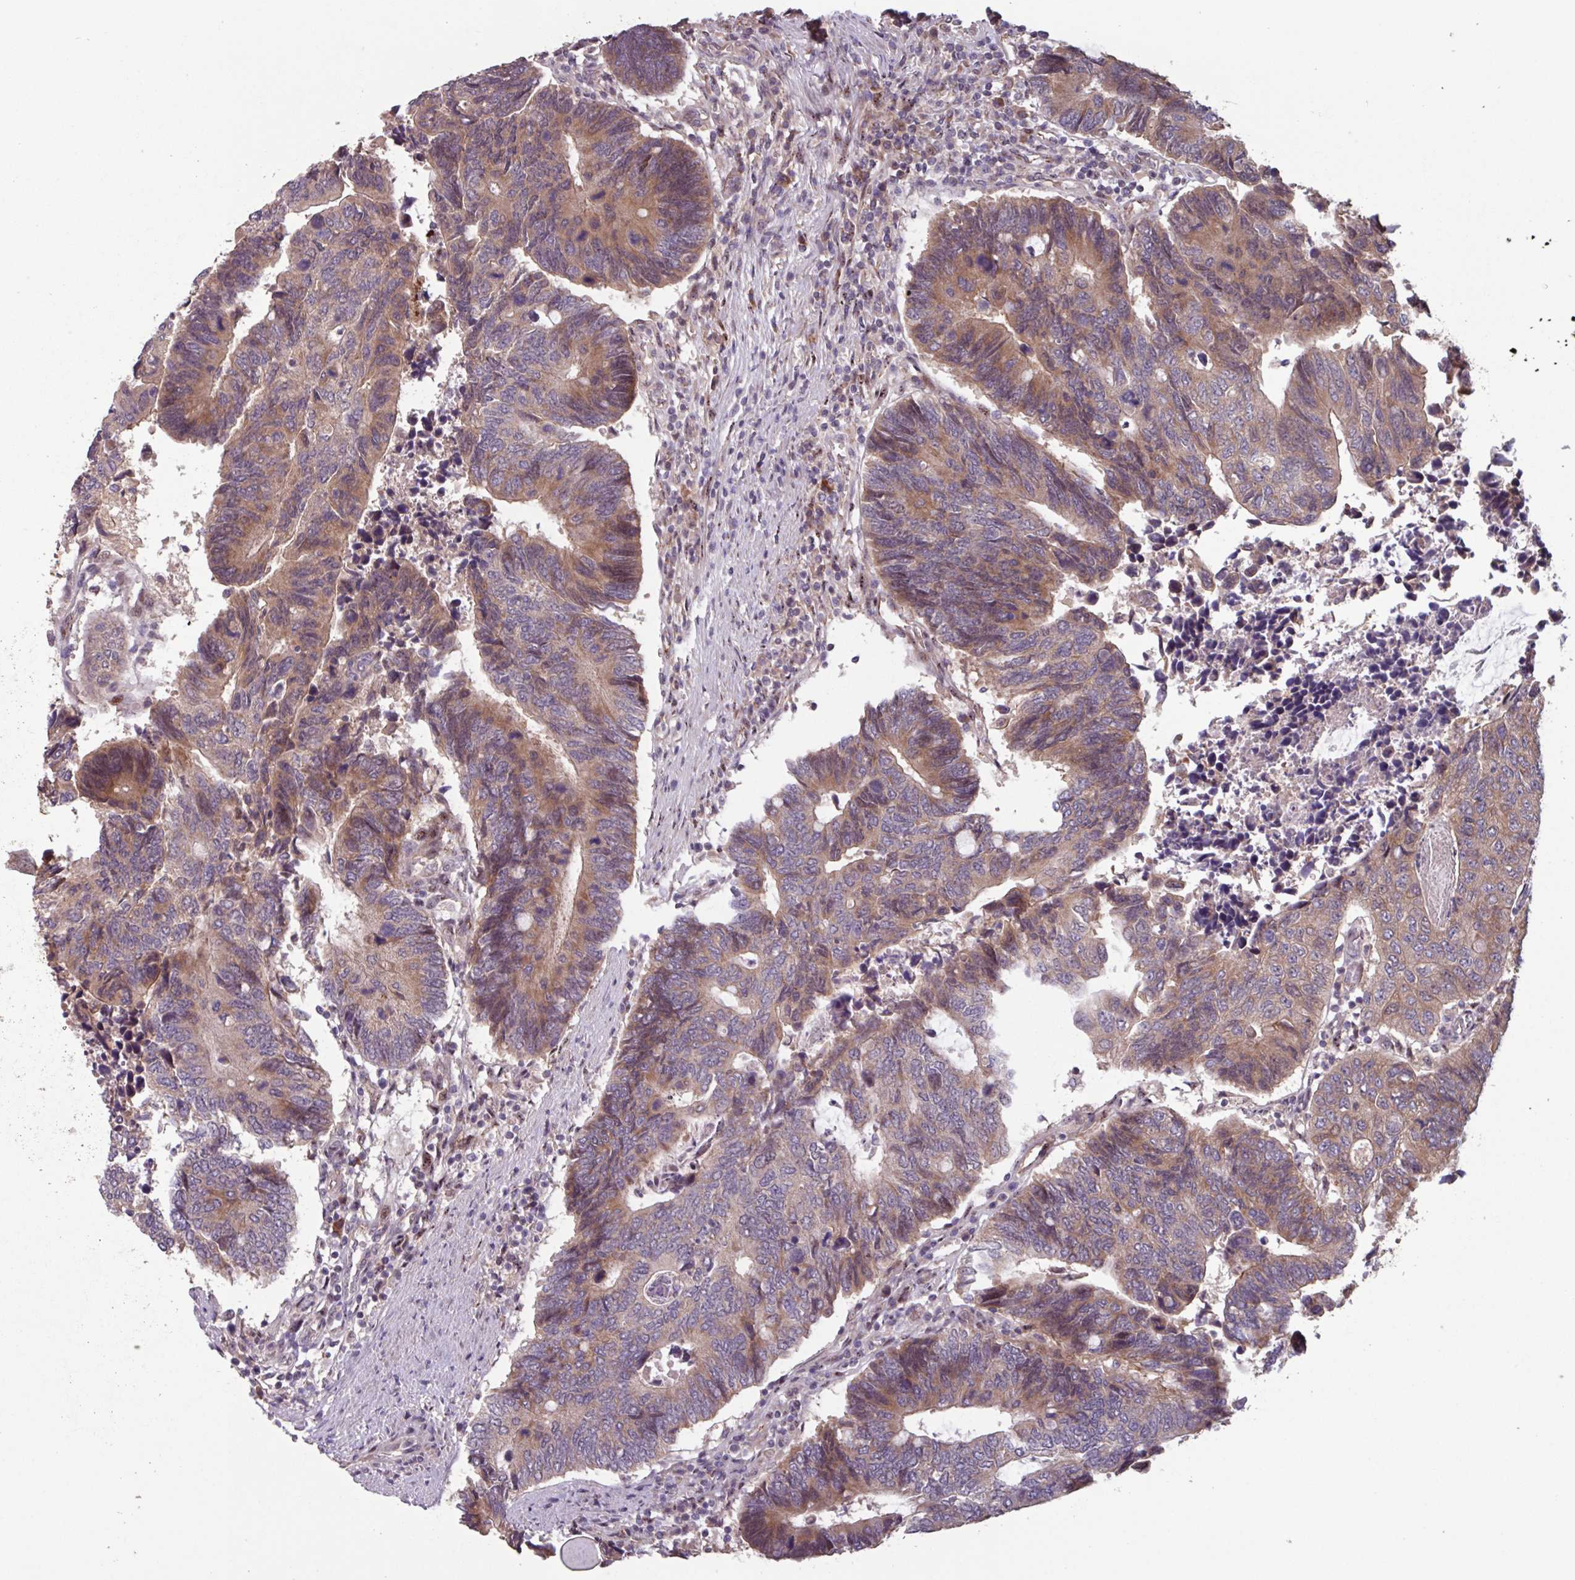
{"staining": {"intensity": "moderate", "quantity": "25%-75%", "location": "cytoplasmic/membranous,nuclear"}, "tissue": "colorectal cancer", "cell_type": "Tumor cells", "image_type": "cancer", "snomed": [{"axis": "morphology", "description": "Adenocarcinoma, NOS"}, {"axis": "topography", "description": "Colon"}], "caption": "A micrograph of colorectal adenocarcinoma stained for a protein reveals moderate cytoplasmic/membranous and nuclear brown staining in tumor cells.", "gene": "TMEM88", "patient": {"sex": "male", "age": 87}}